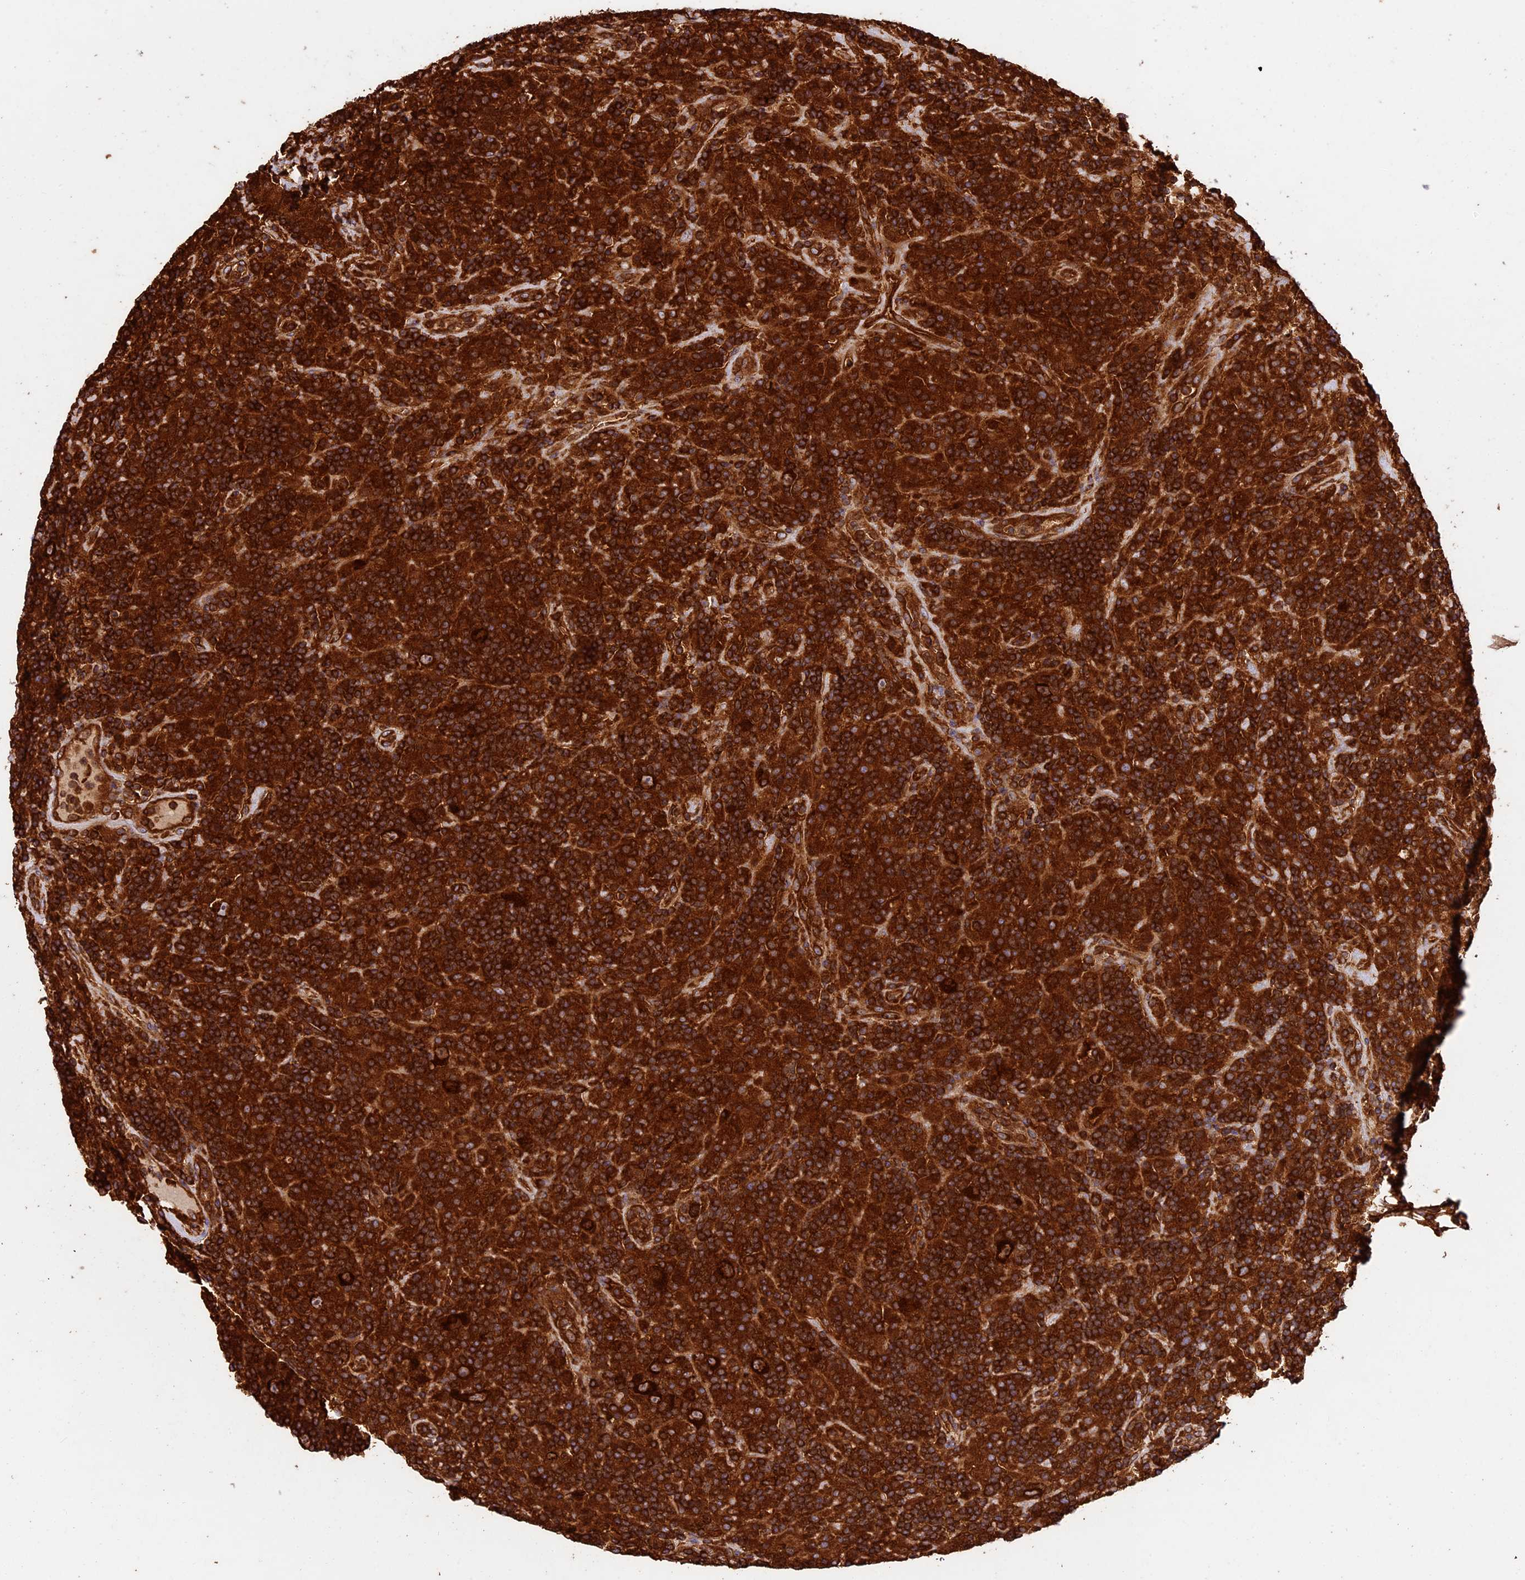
{"staining": {"intensity": "strong", "quantity": ">75%", "location": "cytoplasmic/membranous"}, "tissue": "lymphoma", "cell_type": "Tumor cells", "image_type": "cancer", "snomed": [{"axis": "morphology", "description": "Hodgkin's disease, NOS"}, {"axis": "topography", "description": "Lymph node"}], "caption": "This image exhibits IHC staining of Hodgkin's disease, with high strong cytoplasmic/membranous positivity in about >75% of tumor cells.", "gene": "KARS1", "patient": {"sex": "male", "age": 70}}